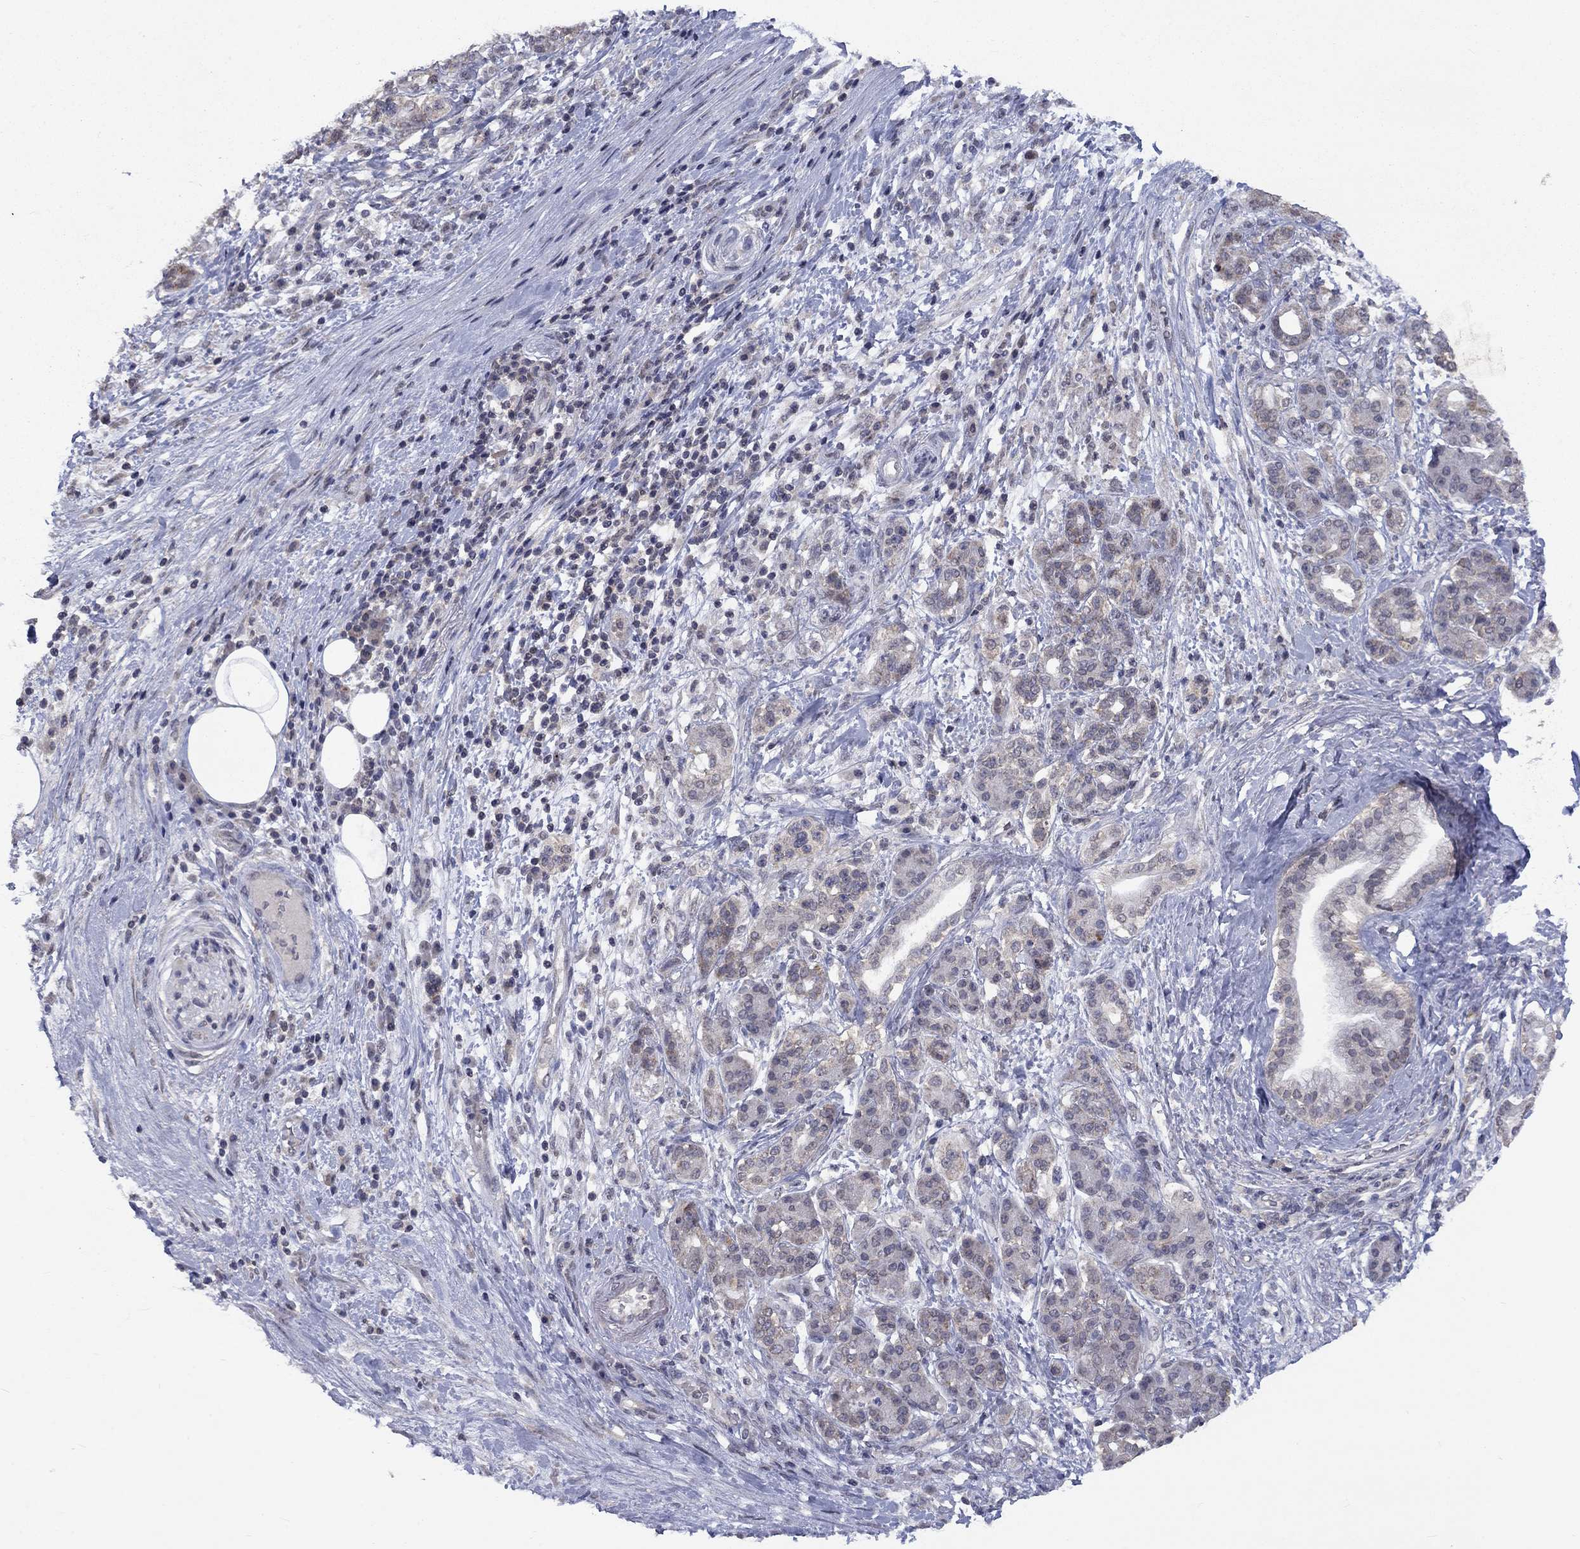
{"staining": {"intensity": "weak", "quantity": "<25%", "location": "cytoplasmic/membranous"}, "tissue": "pancreatic cancer", "cell_type": "Tumor cells", "image_type": "cancer", "snomed": [{"axis": "morphology", "description": "Adenocarcinoma, NOS"}, {"axis": "topography", "description": "Pancreas"}], "caption": "Photomicrograph shows no significant protein staining in tumor cells of adenocarcinoma (pancreatic).", "gene": "SPATA33", "patient": {"sex": "female", "age": 73}}